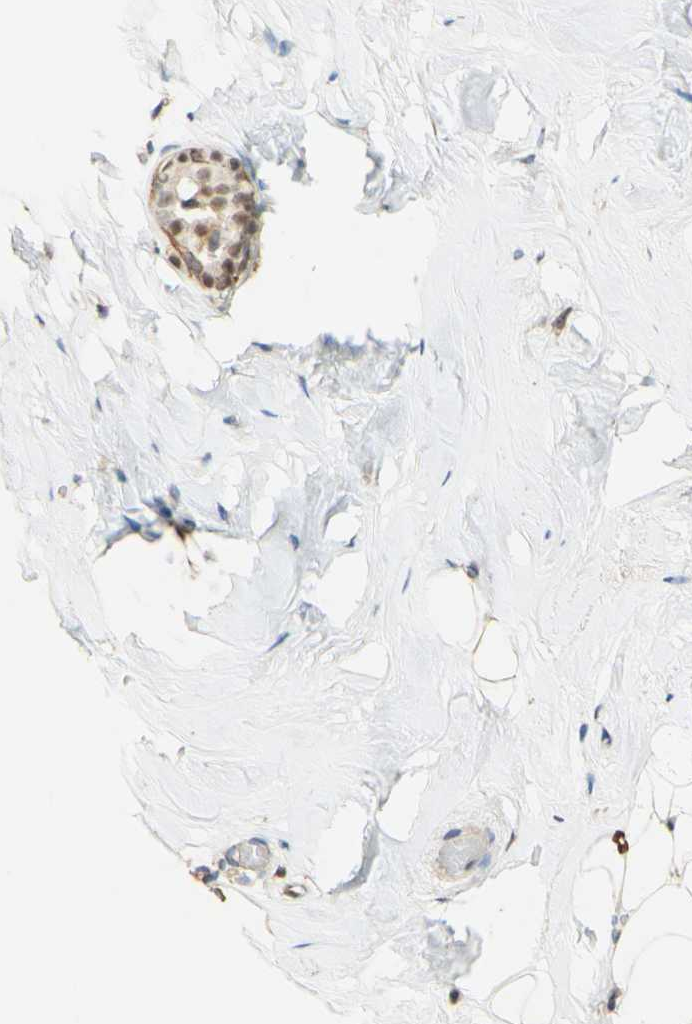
{"staining": {"intensity": "negative", "quantity": "none", "location": "none"}, "tissue": "breast", "cell_type": "Adipocytes", "image_type": "normal", "snomed": [{"axis": "morphology", "description": "Normal tissue, NOS"}, {"axis": "topography", "description": "Breast"}], "caption": "Immunohistochemistry (IHC) histopathology image of benign breast stained for a protein (brown), which shows no positivity in adipocytes.", "gene": "MAP3K4", "patient": {"sex": "female", "age": 75}}